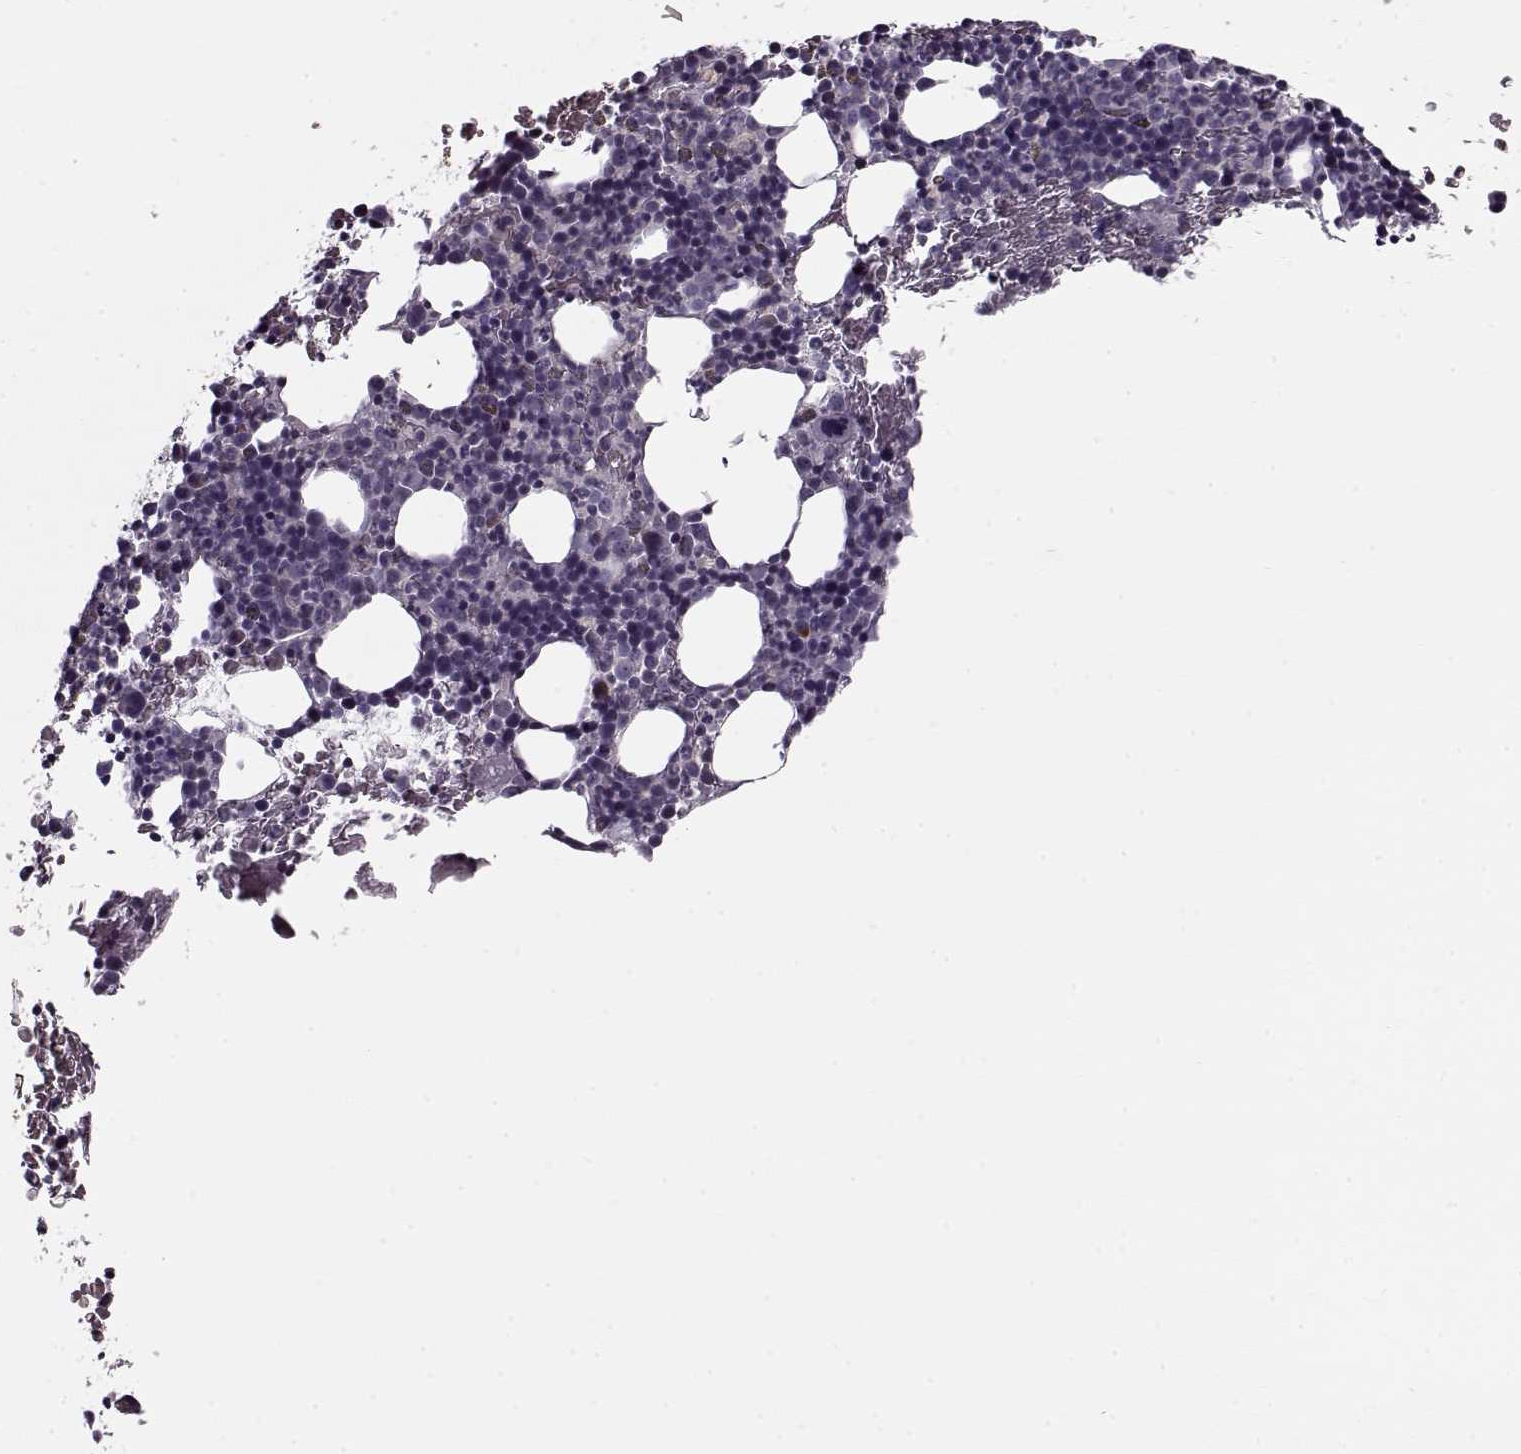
{"staining": {"intensity": "negative", "quantity": "none", "location": "none"}, "tissue": "bone marrow", "cell_type": "Hematopoietic cells", "image_type": "normal", "snomed": [{"axis": "morphology", "description": "Normal tissue, NOS"}, {"axis": "topography", "description": "Bone marrow"}], "caption": "The micrograph exhibits no significant staining in hematopoietic cells of bone marrow.", "gene": "KRT9", "patient": {"sex": "male", "age": 72}}